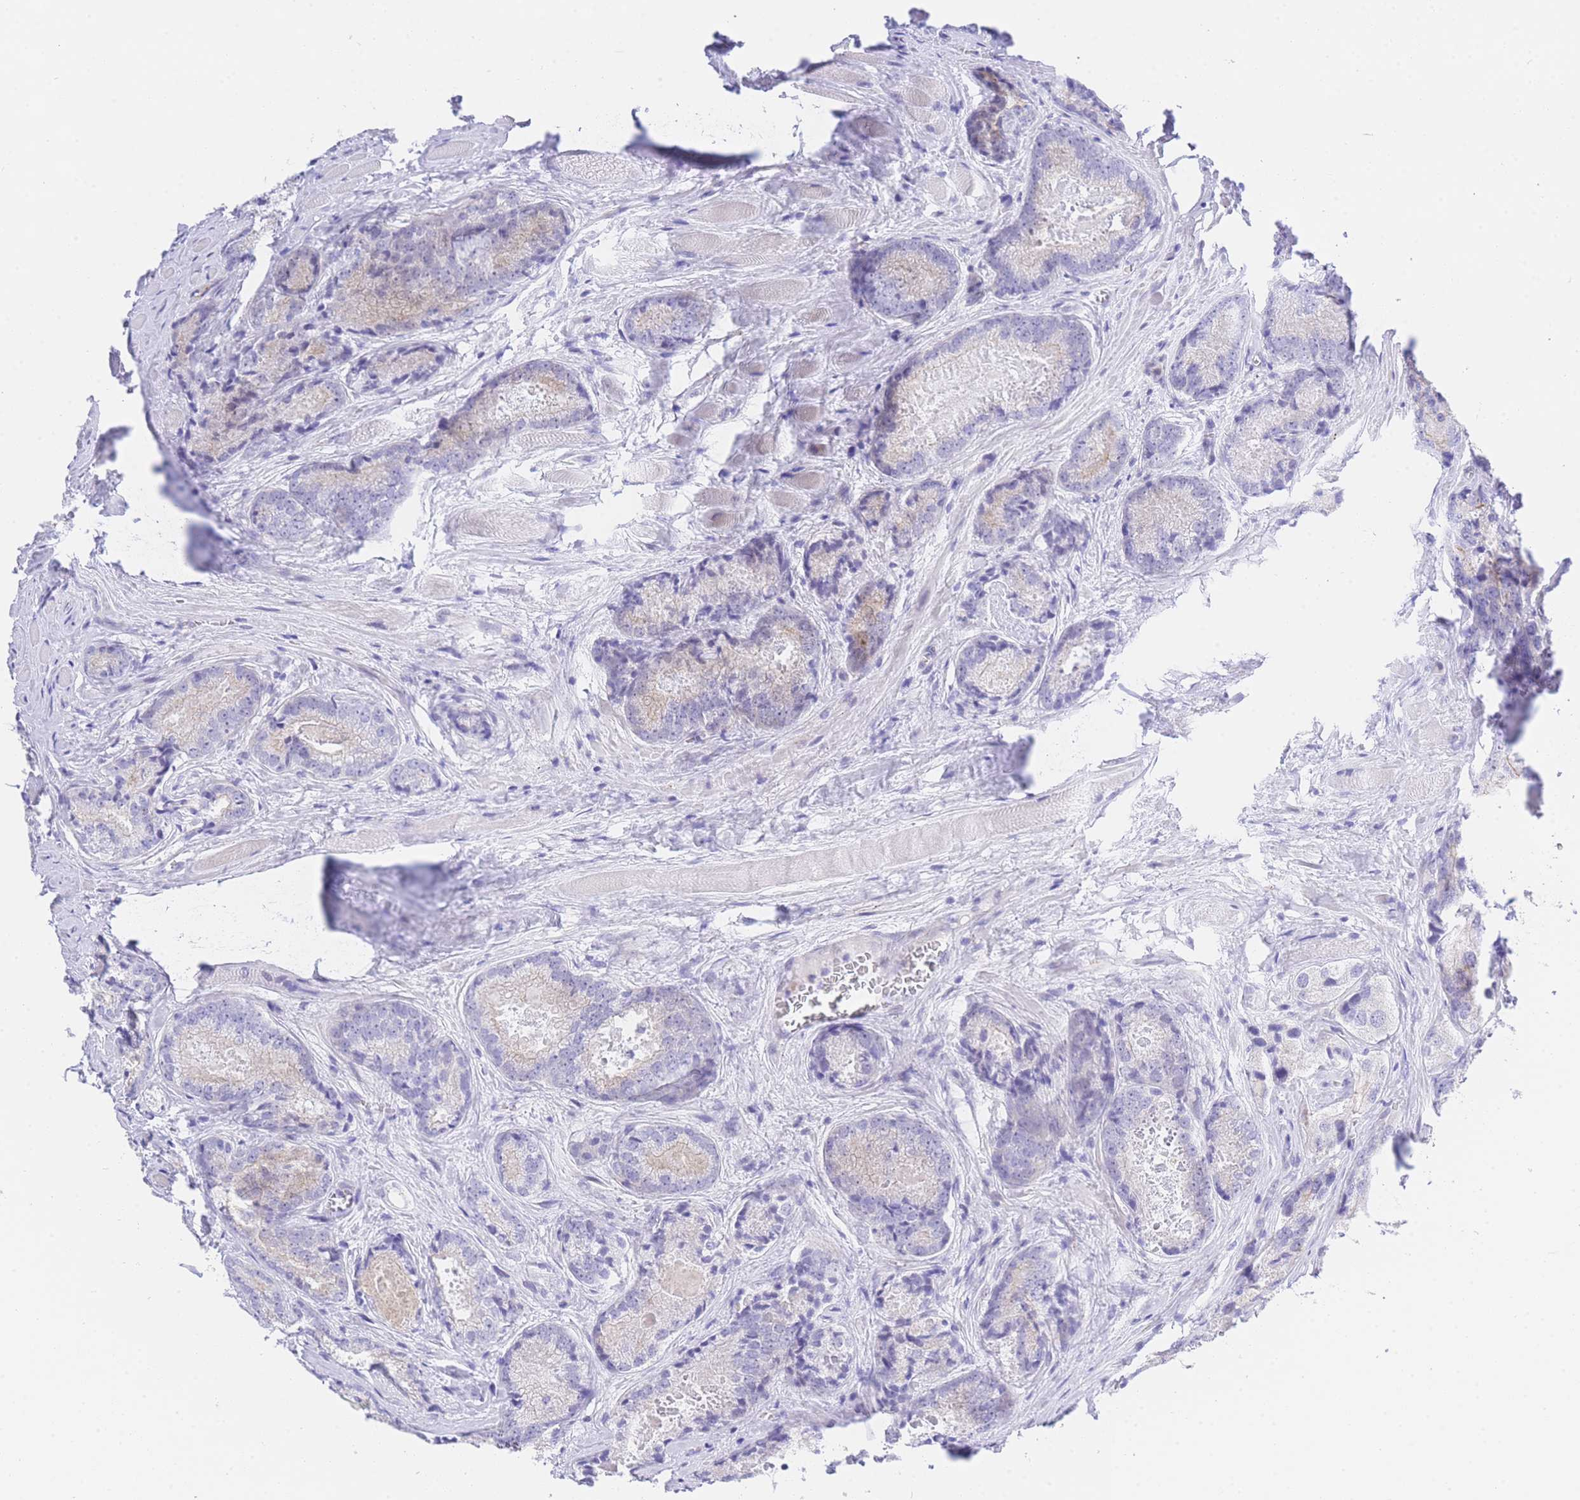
{"staining": {"intensity": "weak", "quantity": "<25%", "location": "cytoplasmic/membranous"}, "tissue": "prostate cancer", "cell_type": "Tumor cells", "image_type": "cancer", "snomed": [{"axis": "morphology", "description": "Adenocarcinoma, Low grade"}, {"axis": "topography", "description": "Prostate"}], "caption": "Protein analysis of prostate cancer shows no significant staining in tumor cells.", "gene": "TIFAB", "patient": {"sex": "male", "age": 68}}